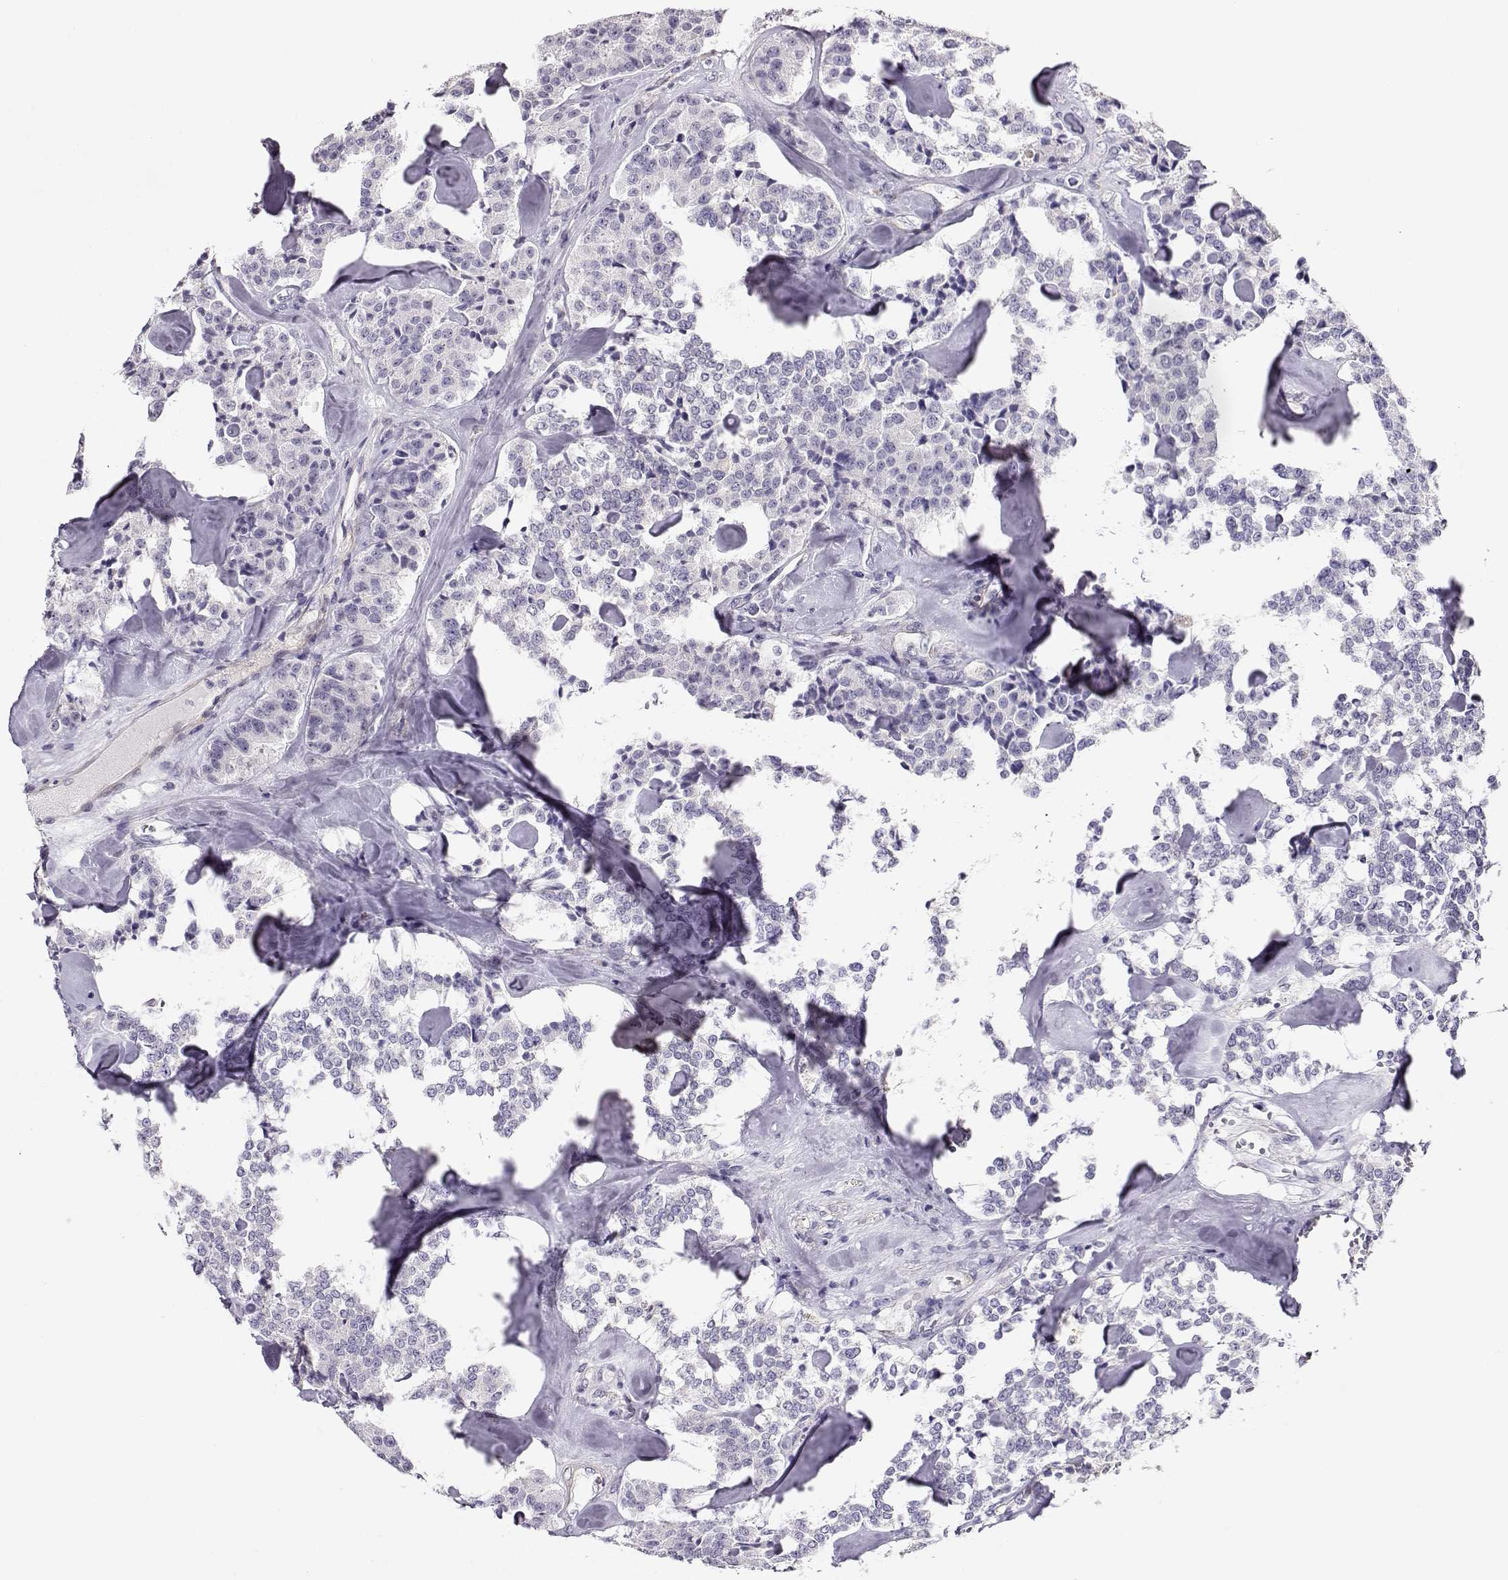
{"staining": {"intensity": "negative", "quantity": "none", "location": "none"}, "tissue": "carcinoid", "cell_type": "Tumor cells", "image_type": "cancer", "snomed": [{"axis": "morphology", "description": "Carcinoid, malignant, NOS"}, {"axis": "topography", "description": "Pancreas"}], "caption": "IHC image of neoplastic tissue: human carcinoid stained with DAB (3,3'-diaminobenzidine) displays no significant protein expression in tumor cells.", "gene": "CRX", "patient": {"sex": "male", "age": 41}}